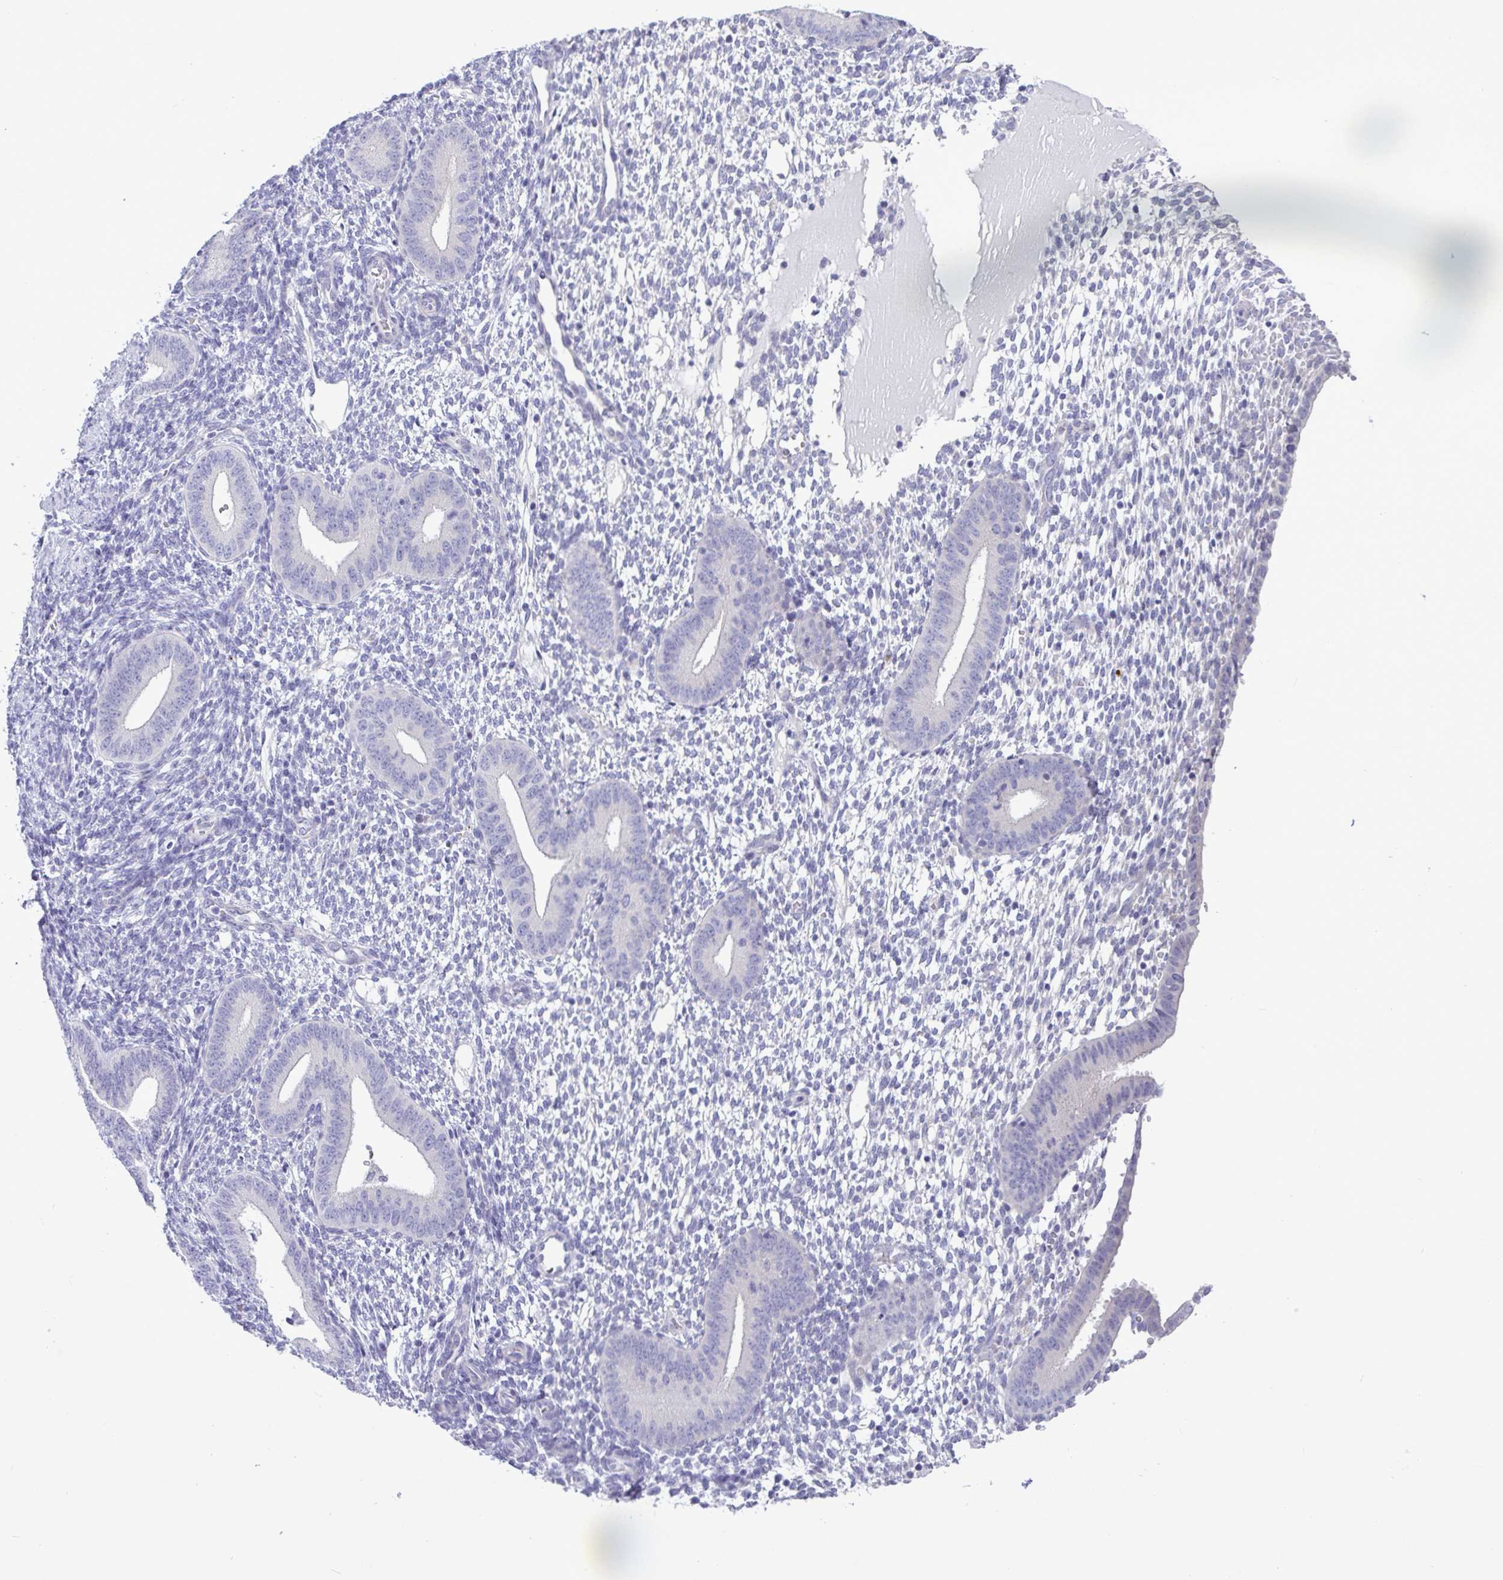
{"staining": {"intensity": "negative", "quantity": "none", "location": "none"}, "tissue": "endometrium", "cell_type": "Cells in endometrial stroma", "image_type": "normal", "snomed": [{"axis": "morphology", "description": "Normal tissue, NOS"}, {"axis": "topography", "description": "Endometrium"}], "caption": "This is a histopathology image of immunohistochemistry (IHC) staining of normal endometrium, which shows no staining in cells in endometrial stroma.", "gene": "C4orf33", "patient": {"sex": "female", "age": 40}}